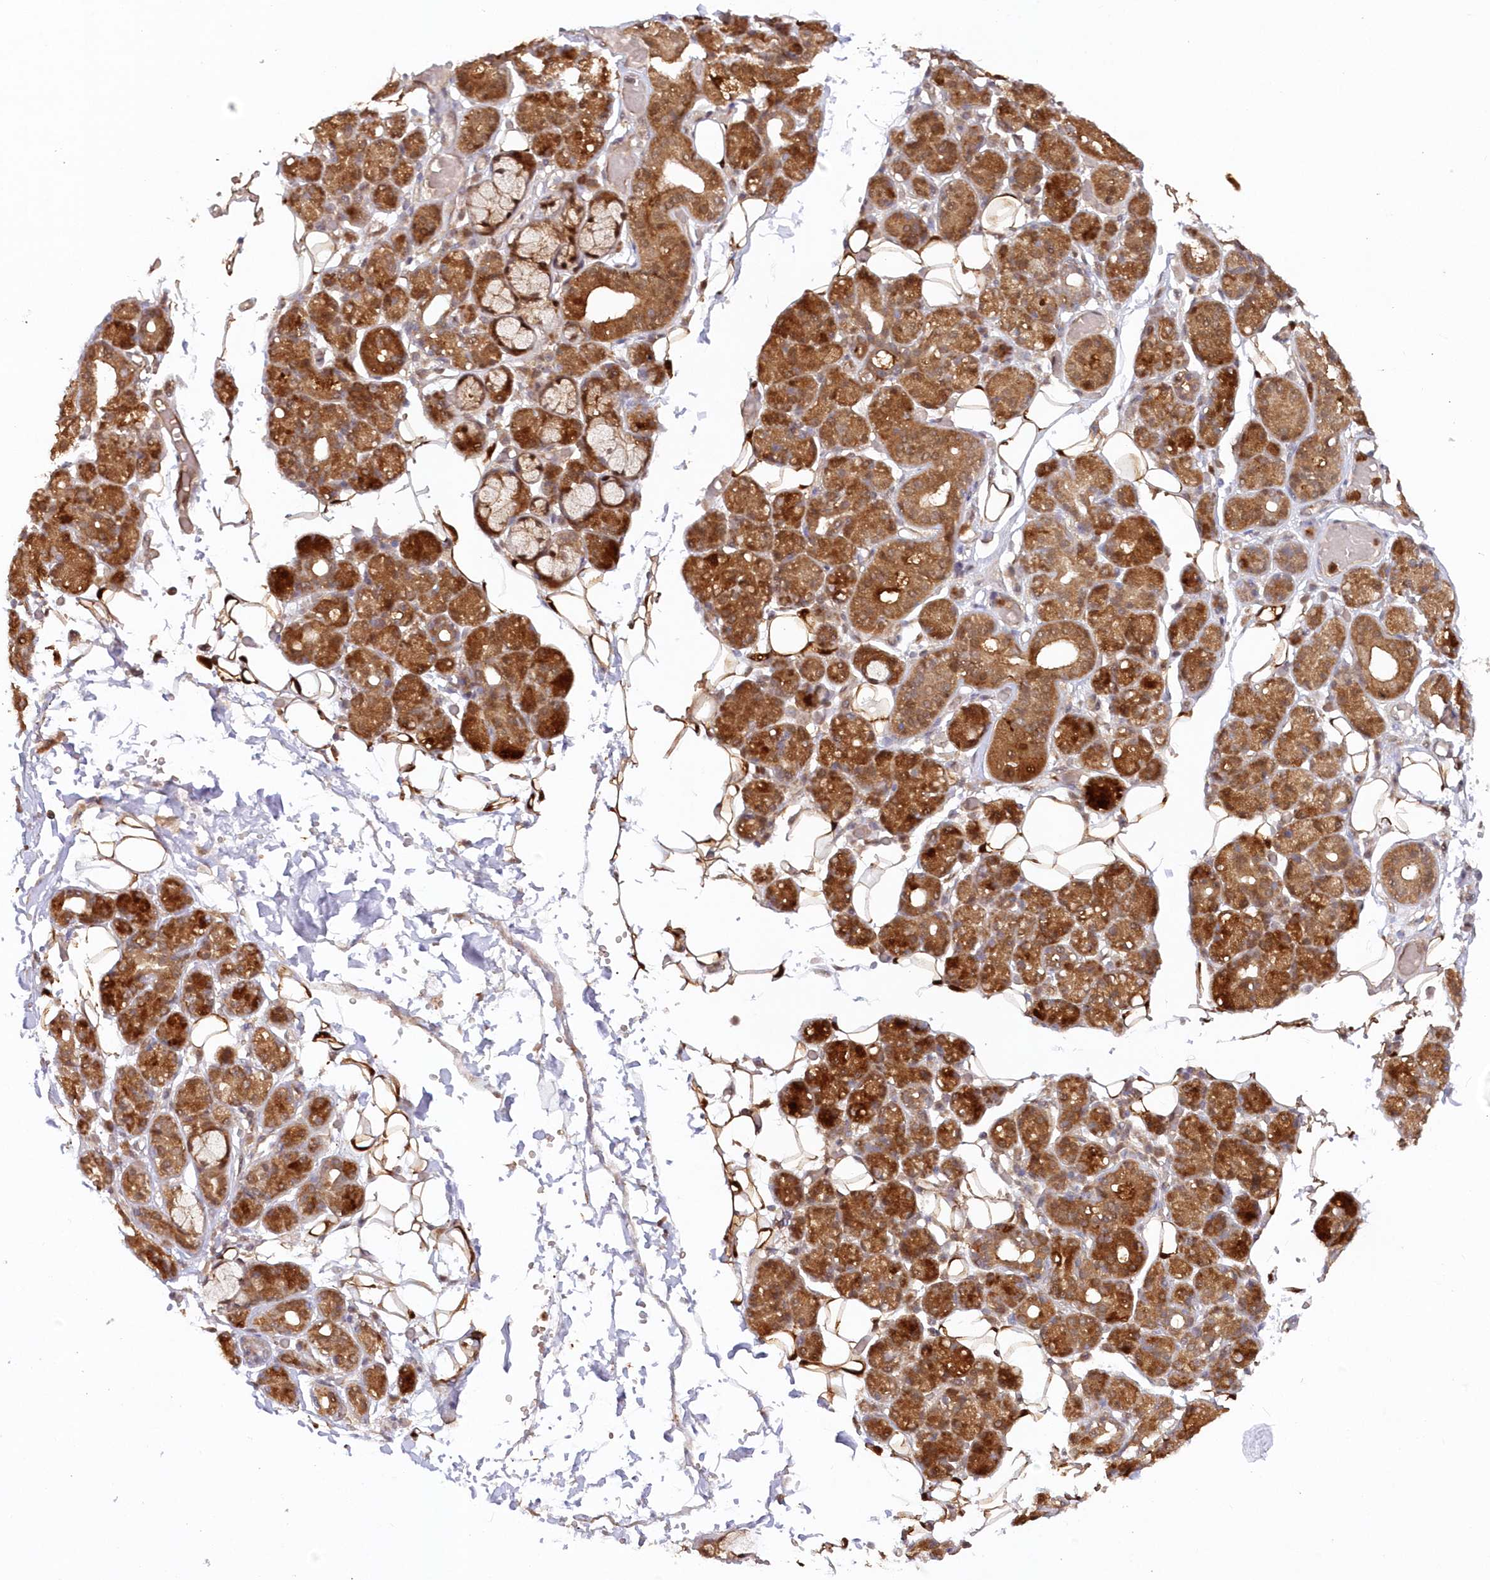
{"staining": {"intensity": "strong", "quantity": "25%-75%", "location": "cytoplasmic/membranous,nuclear"}, "tissue": "salivary gland", "cell_type": "Glandular cells", "image_type": "normal", "snomed": [{"axis": "morphology", "description": "Normal tissue, NOS"}, {"axis": "topography", "description": "Salivary gland"}], "caption": "Immunohistochemical staining of normal human salivary gland demonstrates 25%-75% levels of strong cytoplasmic/membranous,nuclear protein positivity in about 25%-75% of glandular cells.", "gene": "GBE1", "patient": {"sex": "male", "age": 63}}